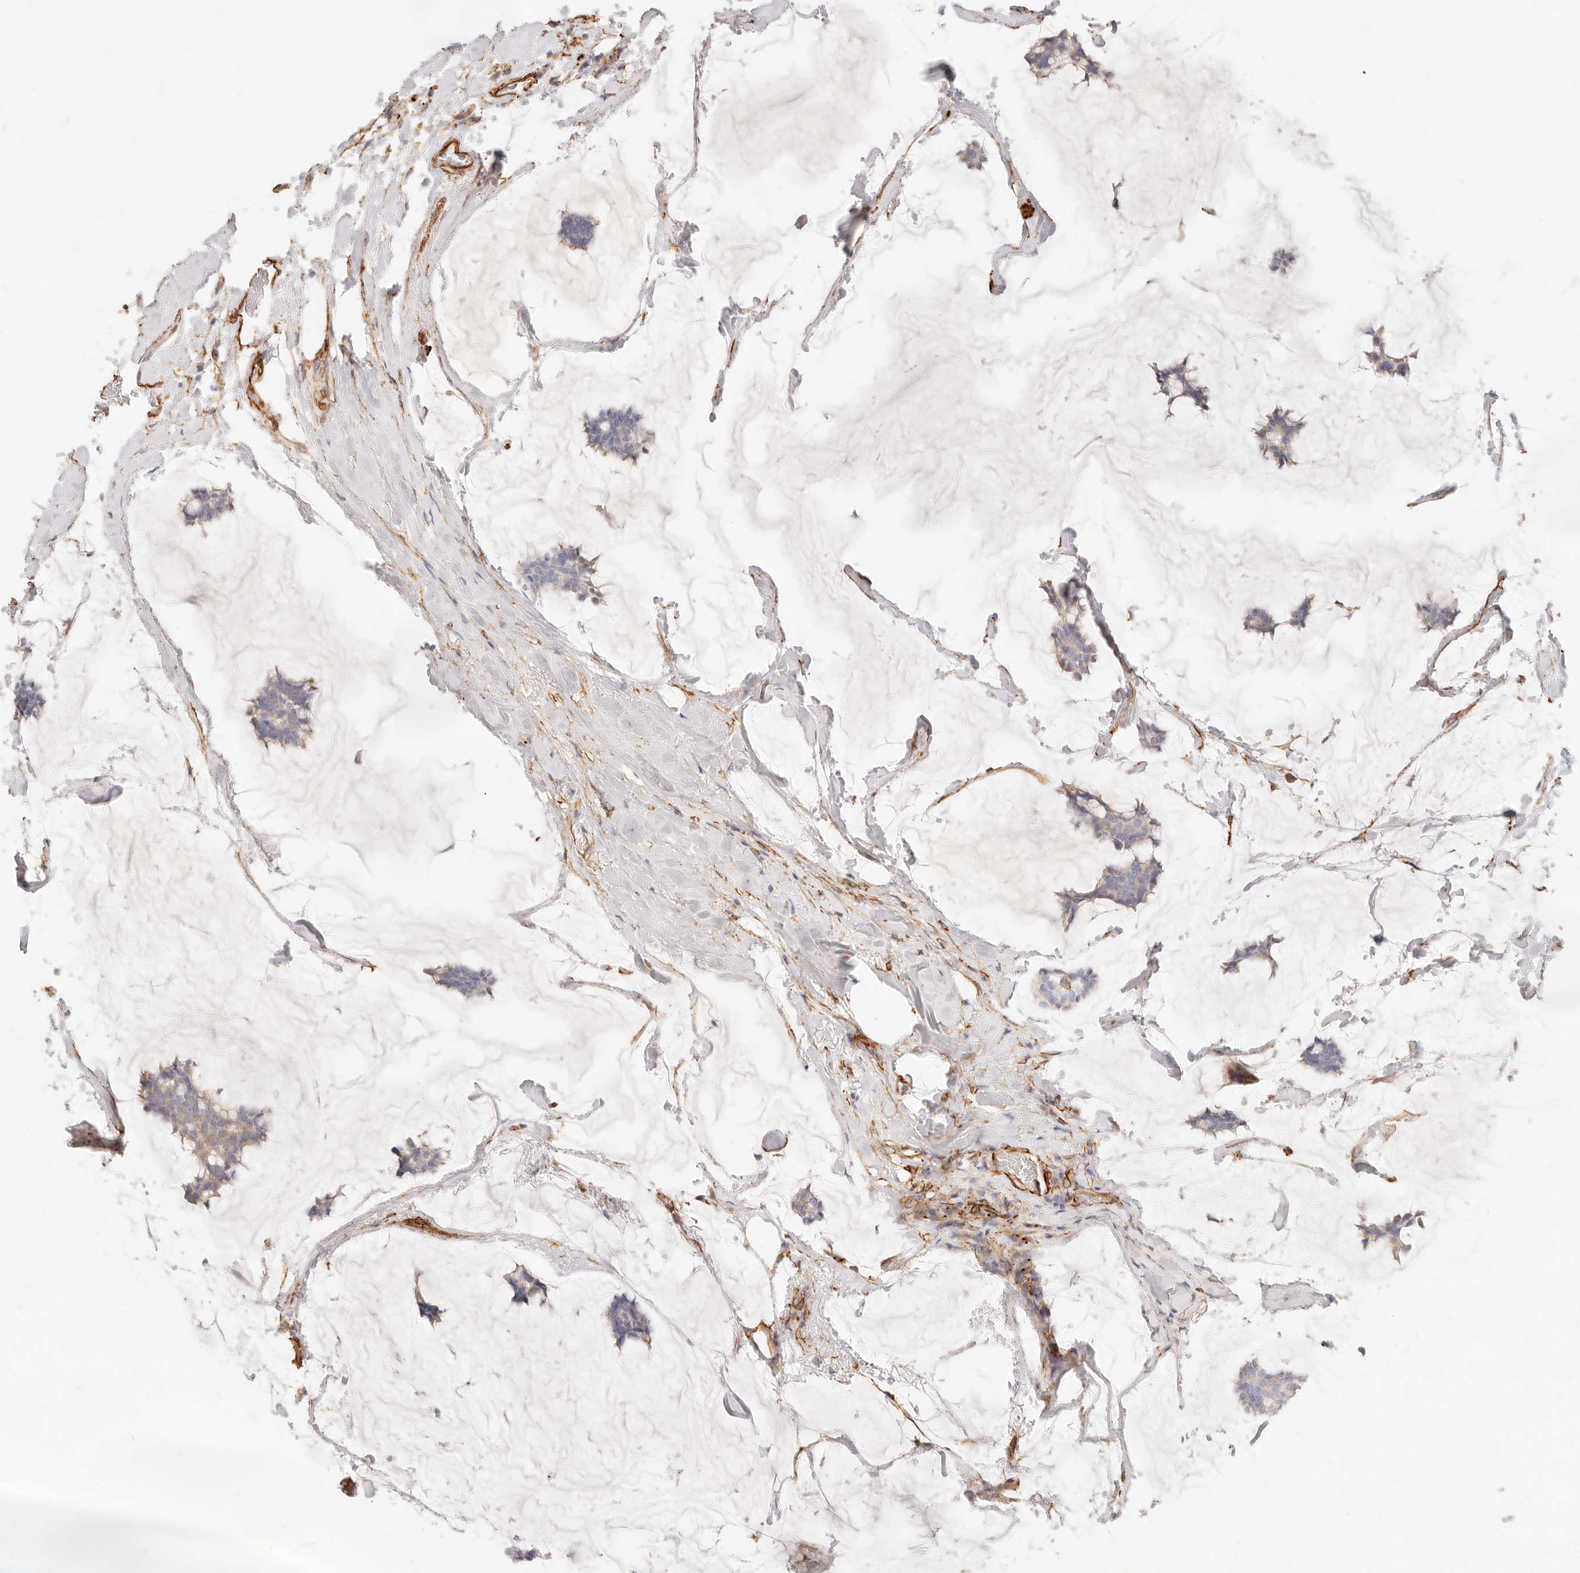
{"staining": {"intensity": "negative", "quantity": "none", "location": "none"}, "tissue": "breast cancer", "cell_type": "Tumor cells", "image_type": "cancer", "snomed": [{"axis": "morphology", "description": "Duct carcinoma"}, {"axis": "topography", "description": "Breast"}], "caption": "The photomicrograph displays no significant expression in tumor cells of breast cancer. The staining is performed using DAB (3,3'-diaminobenzidine) brown chromogen with nuclei counter-stained in using hematoxylin.", "gene": "TMTC2", "patient": {"sex": "female", "age": 93}}